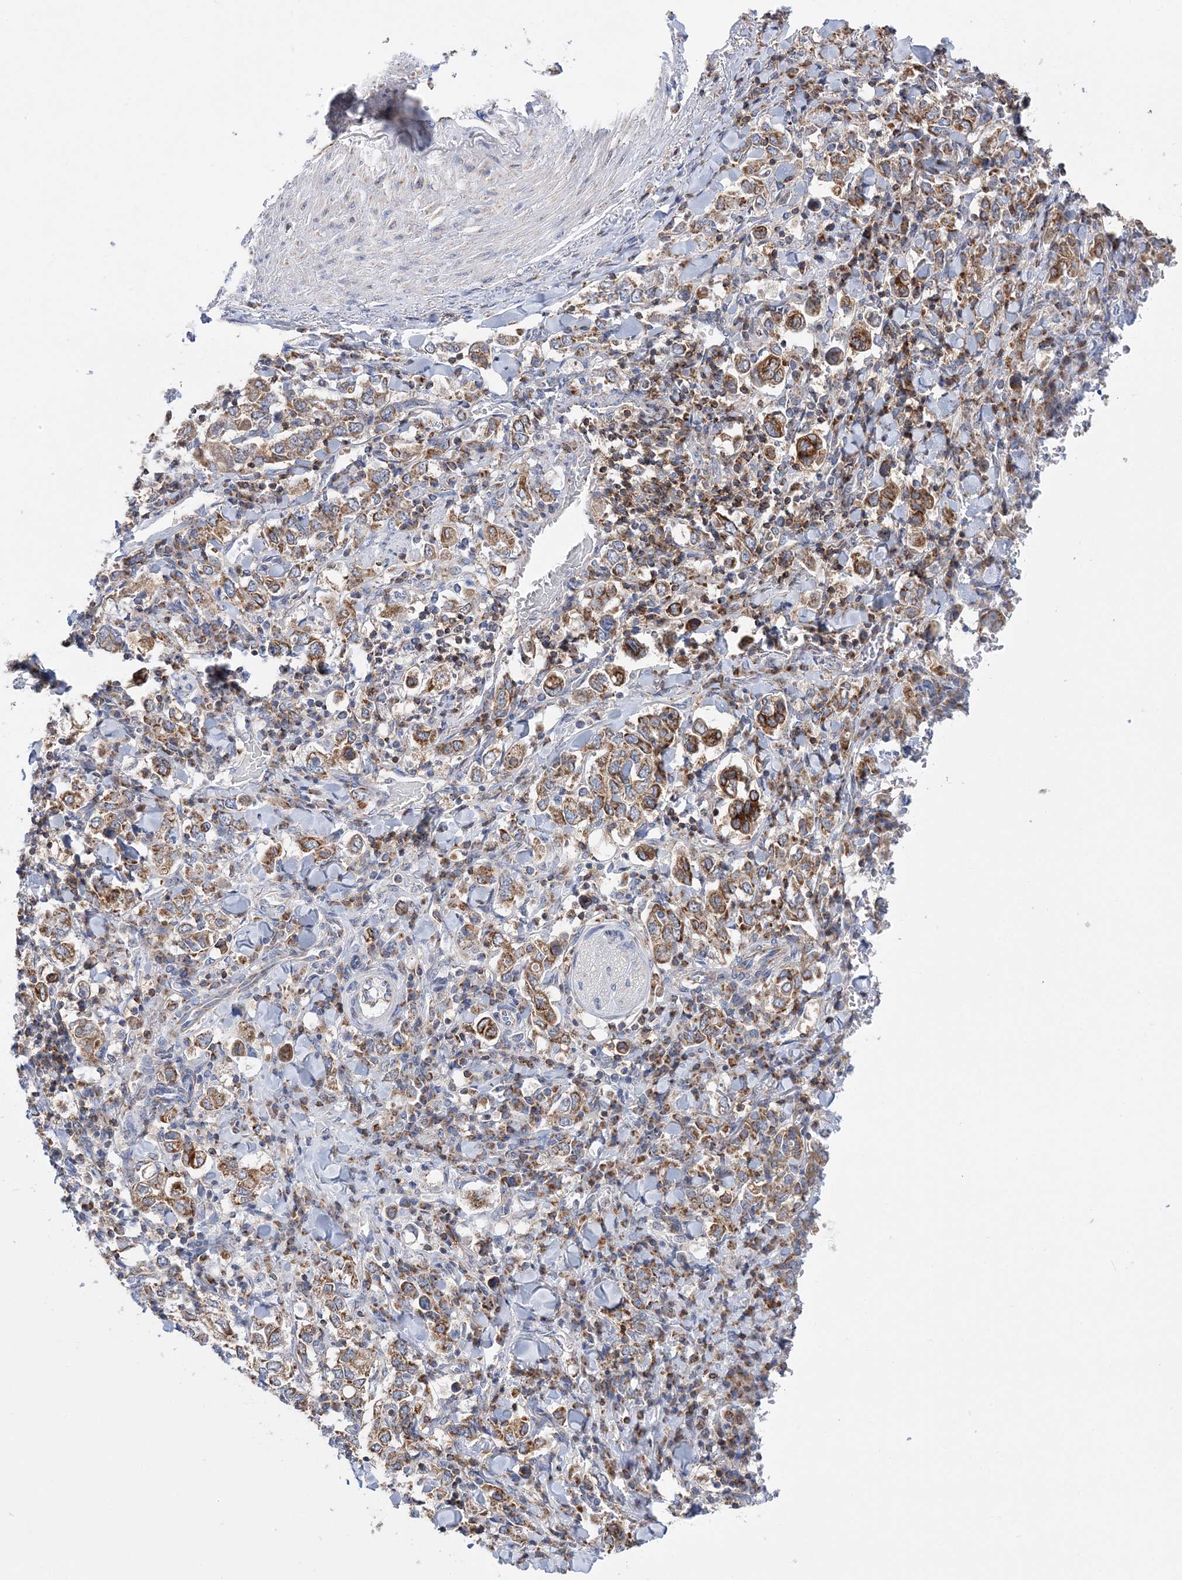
{"staining": {"intensity": "moderate", "quantity": ">75%", "location": "cytoplasmic/membranous"}, "tissue": "stomach cancer", "cell_type": "Tumor cells", "image_type": "cancer", "snomed": [{"axis": "morphology", "description": "Adenocarcinoma, NOS"}, {"axis": "topography", "description": "Stomach, upper"}], "caption": "IHC of human stomach adenocarcinoma demonstrates medium levels of moderate cytoplasmic/membranous expression in about >75% of tumor cells. Nuclei are stained in blue.", "gene": "TTC32", "patient": {"sex": "male", "age": 62}}